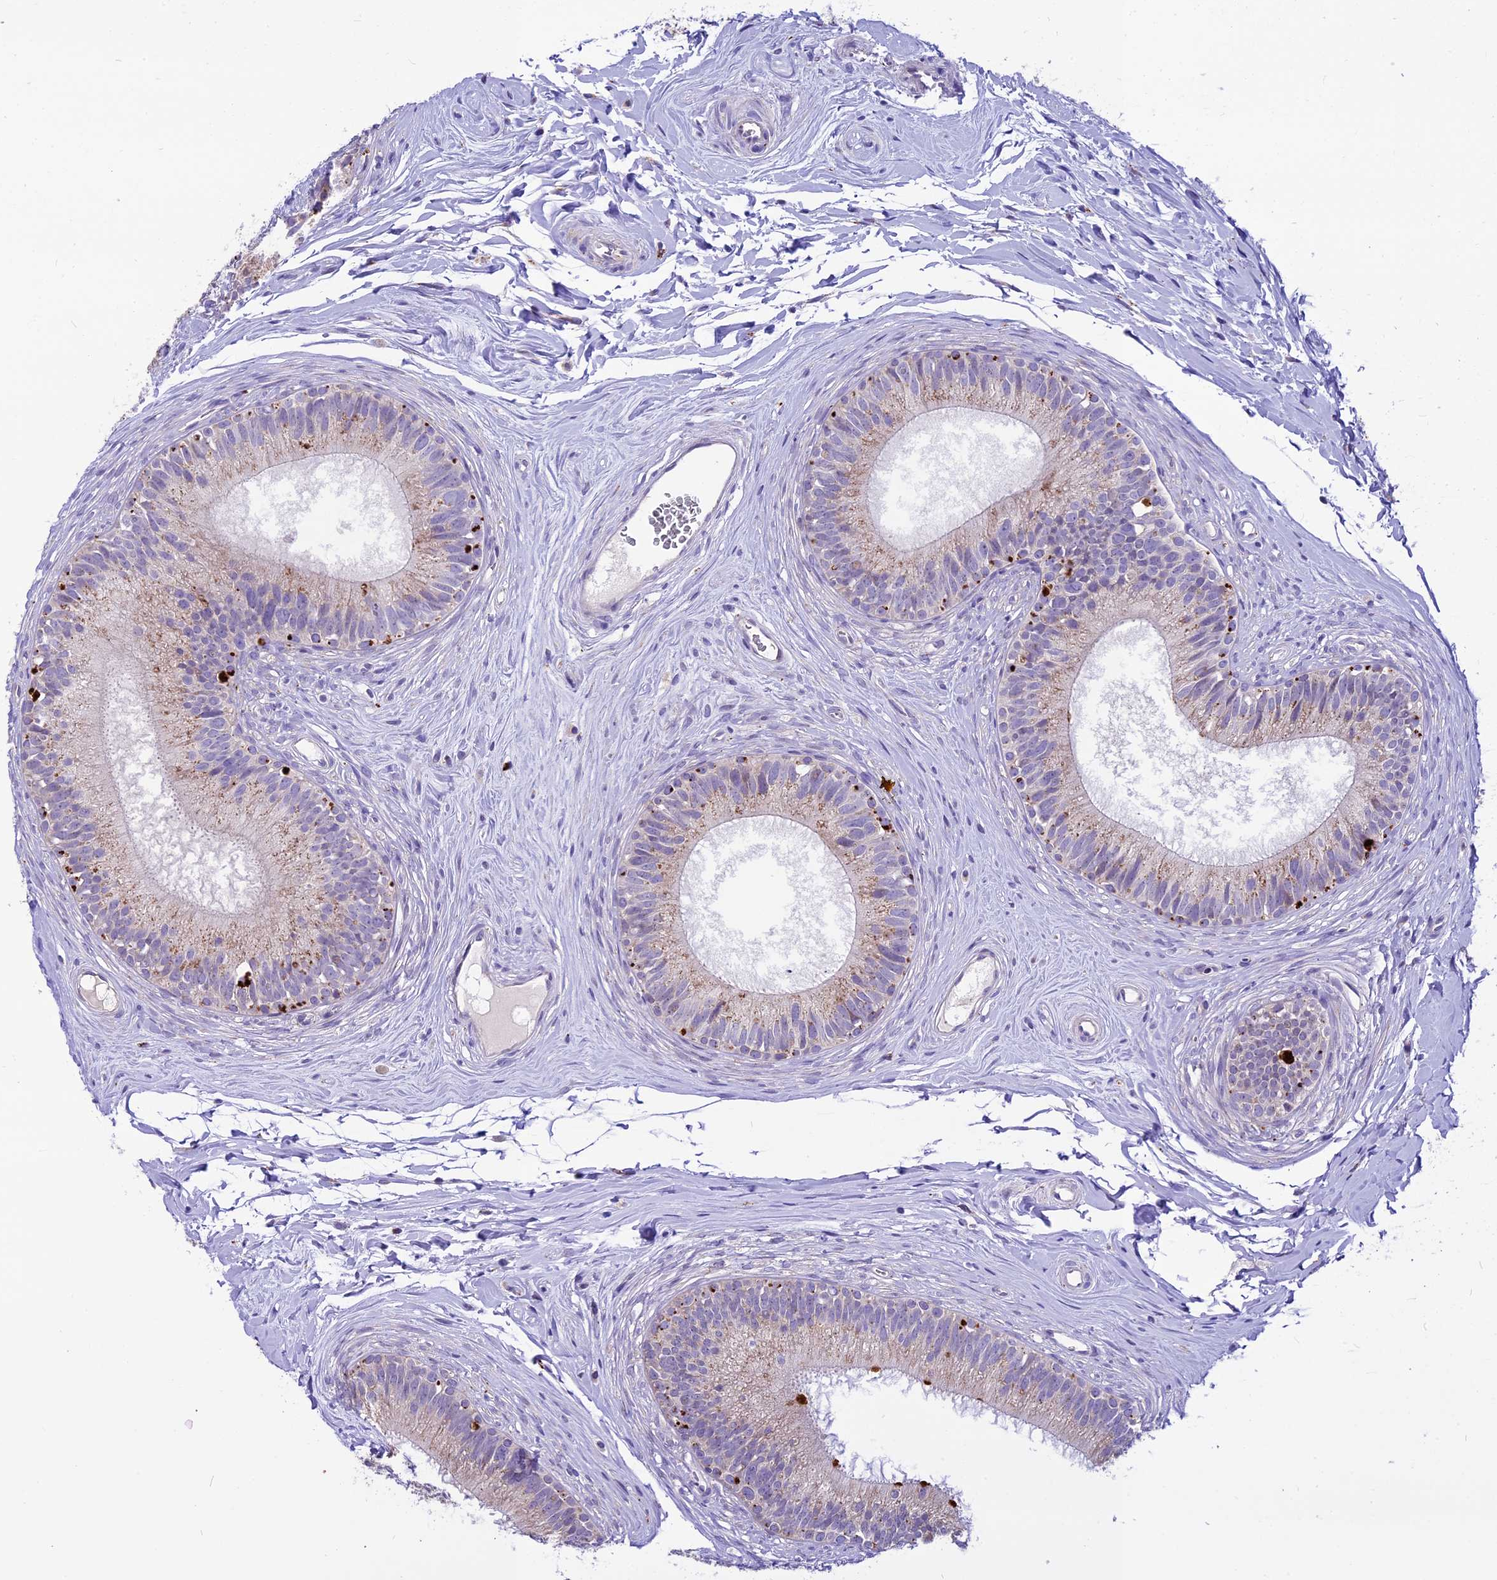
{"staining": {"intensity": "weak", "quantity": "25%-75%", "location": "cytoplasmic/membranous"}, "tissue": "epididymis", "cell_type": "Glandular cells", "image_type": "normal", "snomed": [{"axis": "morphology", "description": "Normal tissue, NOS"}, {"axis": "topography", "description": "Epididymis"}], "caption": "Immunohistochemistry (IHC) histopathology image of unremarkable epididymis: epididymis stained using IHC exhibits low levels of weak protein expression localized specifically in the cytoplasmic/membranous of glandular cells, appearing as a cytoplasmic/membranous brown color.", "gene": "THRSP", "patient": {"sex": "male", "age": 33}}